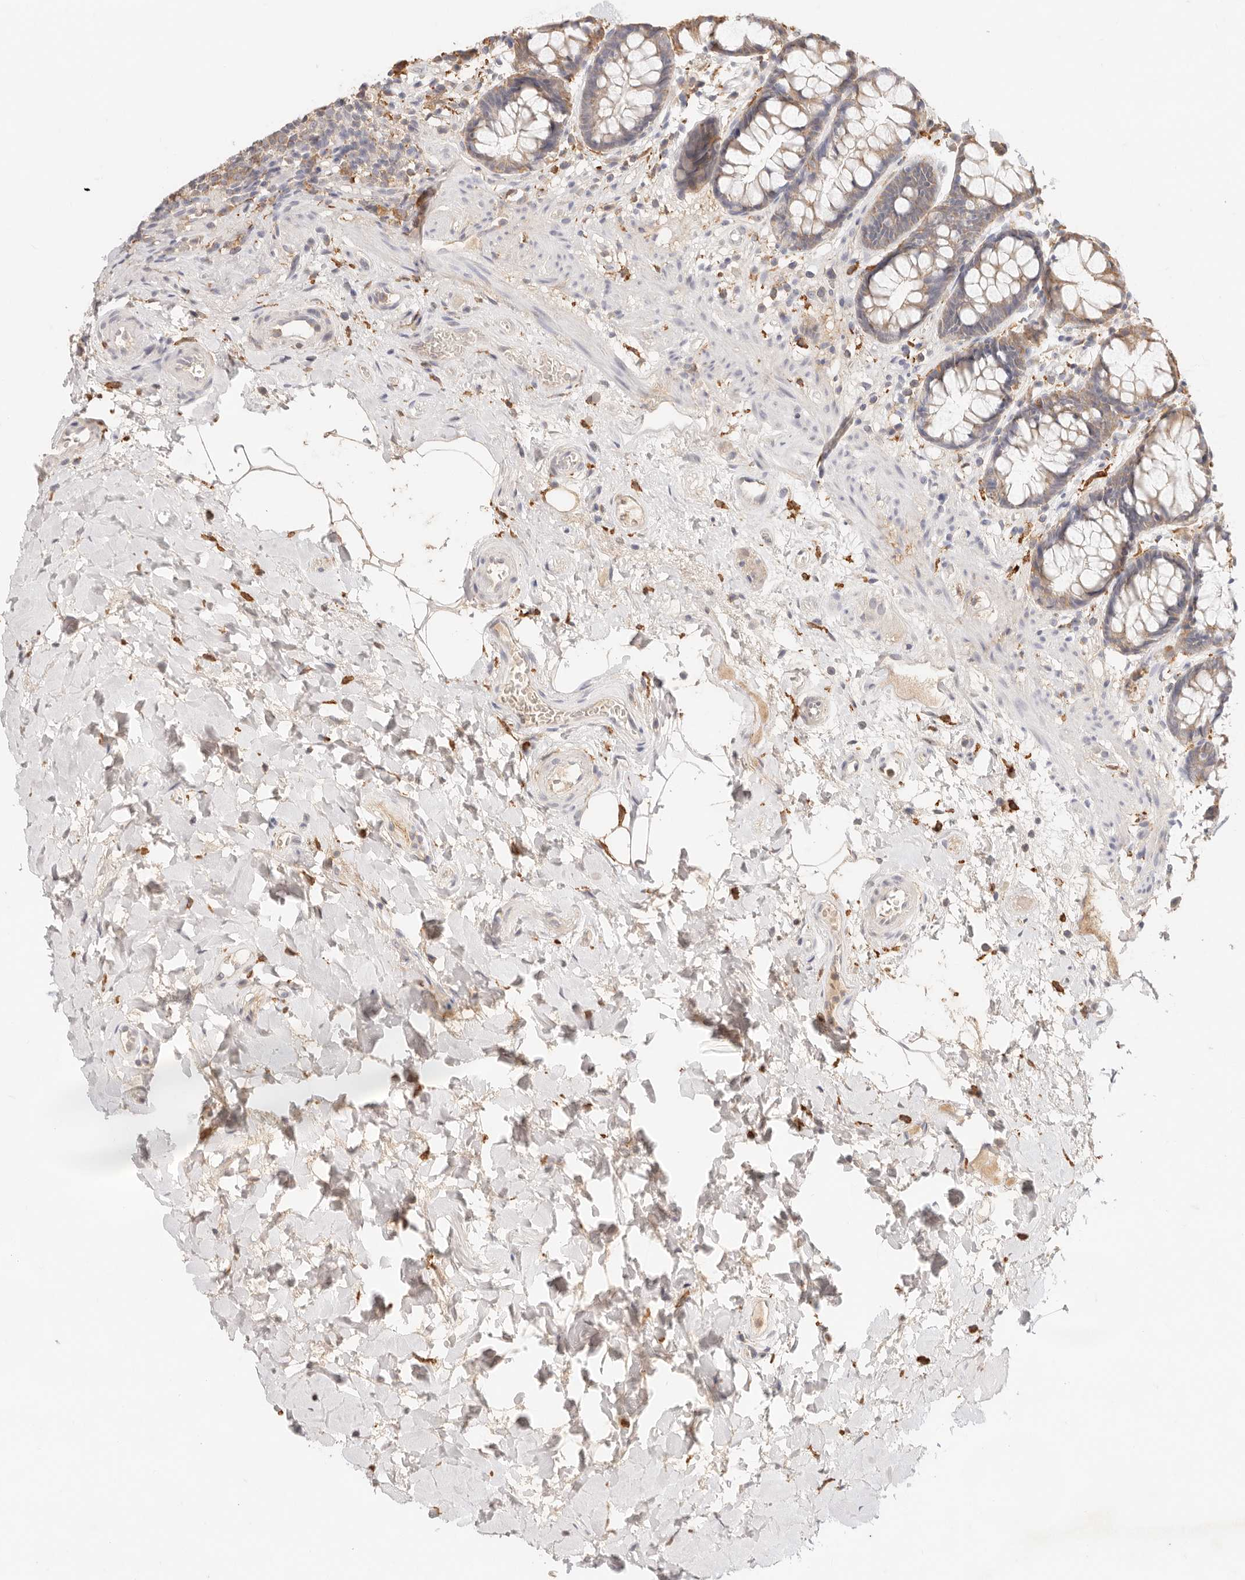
{"staining": {"intensity": "moderate", "quantity": "25%-75%", "location": "cytoplasmic/membranous"}, "tissue": "rectum", "cell_type": "Glandular cells", "image_type": "normal", "snomed": [{"axis": "morphology", "description": "Normal tissue, NOS"}, {"axis": "topography", "description": "Rectum"}], "caption": "Immunohistochemistry staining of unremarkable rectum, which reveals medium levels of moderate cytoplasmic/membranous staining in approximately 25%-75% of glandular cells indicating moderate cytoplasmic/membranous protein staining. The staining was performed using DAB (brown) for protein detection and nuclei were counterstained in hematoxylin (blue).", "gene": "HK2", "patient": {"sex": "male", "age": 64}}